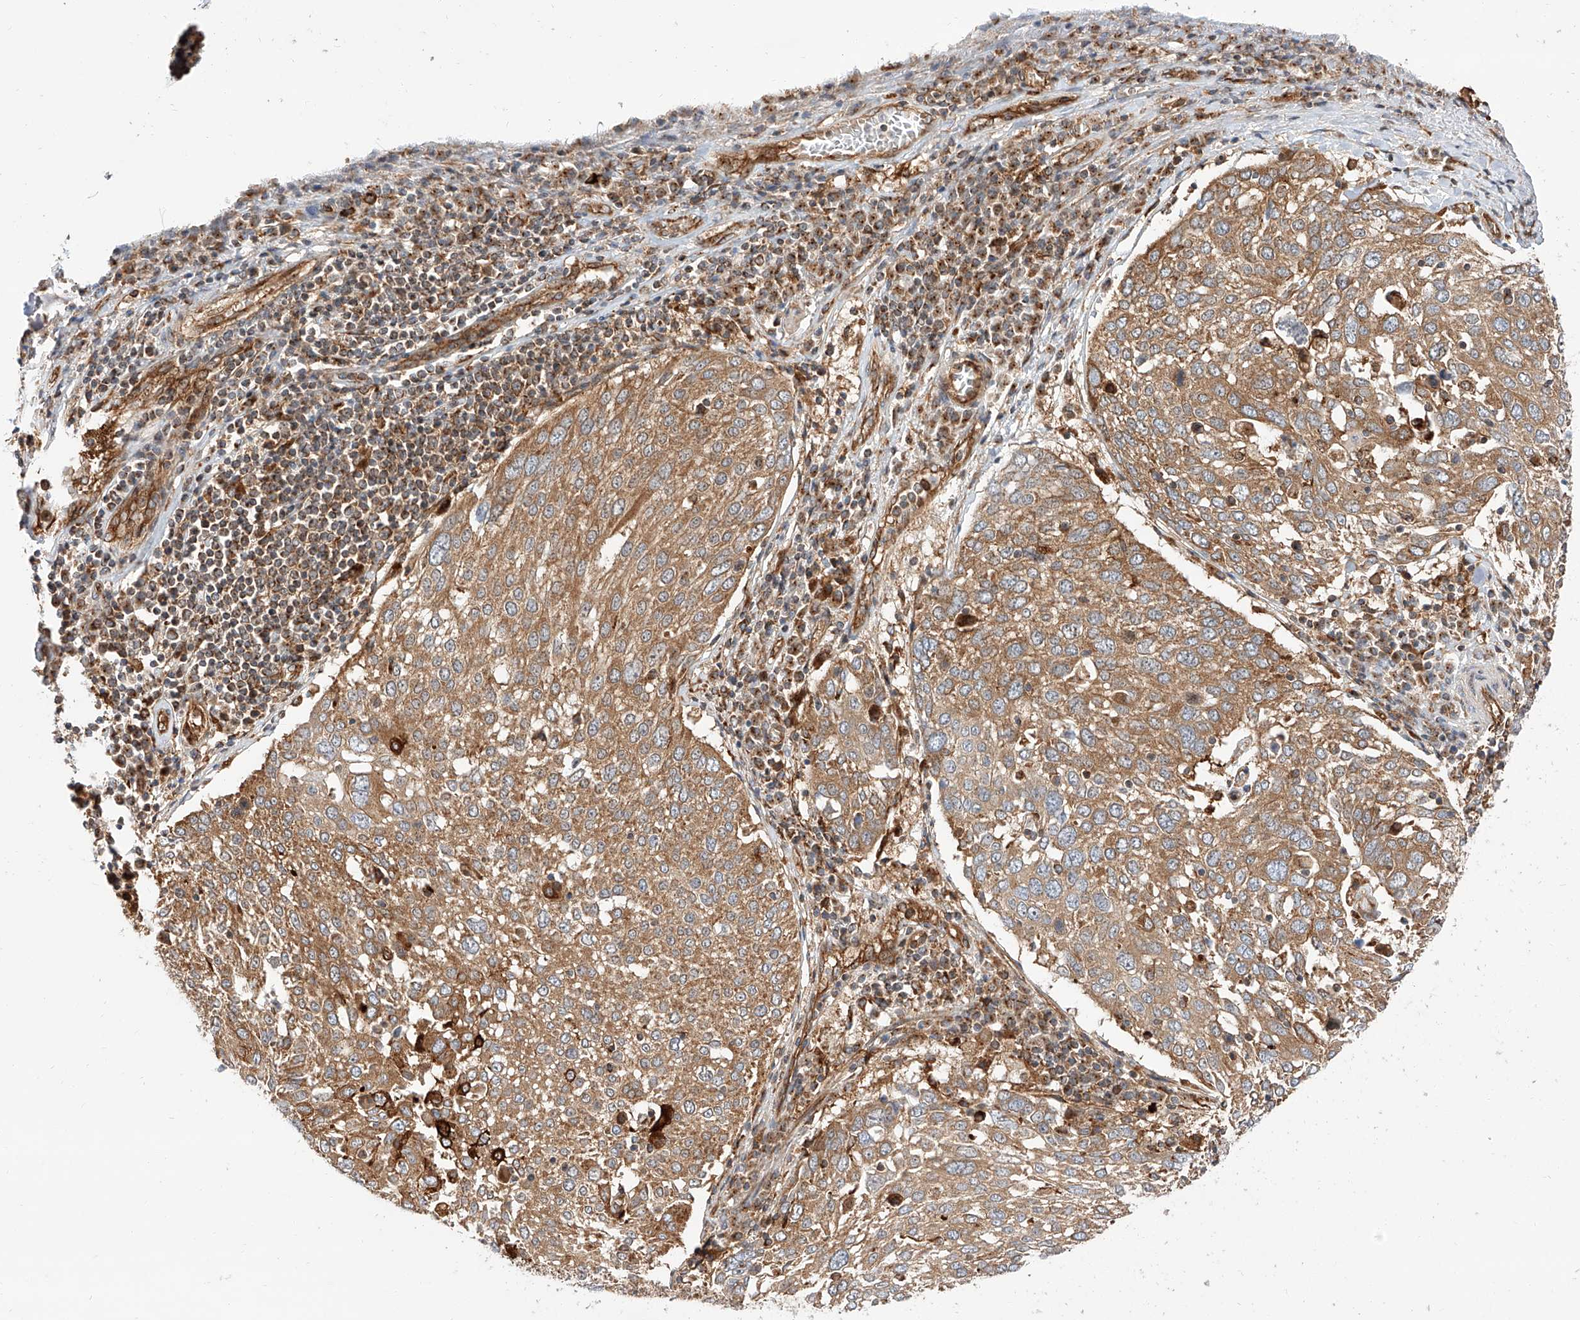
{"staining": {"intensity": "moderate", "quantity": ">75%", "location": "cytoplasmic/membranous"}, "tissue": "lung cancer", "cell_type": "Tumor cells", "image_type": "cancer", "snomed": [{"axis": "morphology", "description": "Squamous cell carcinoma, NOS"}, {"axis": "topography", "description": "Lung"}], "caption": "Lung cancer stained with a protein marker demonstrates moderate staining in tumor cells.", "gene": "ISCA2", "patient": {"sex": "male", "age": 65}}